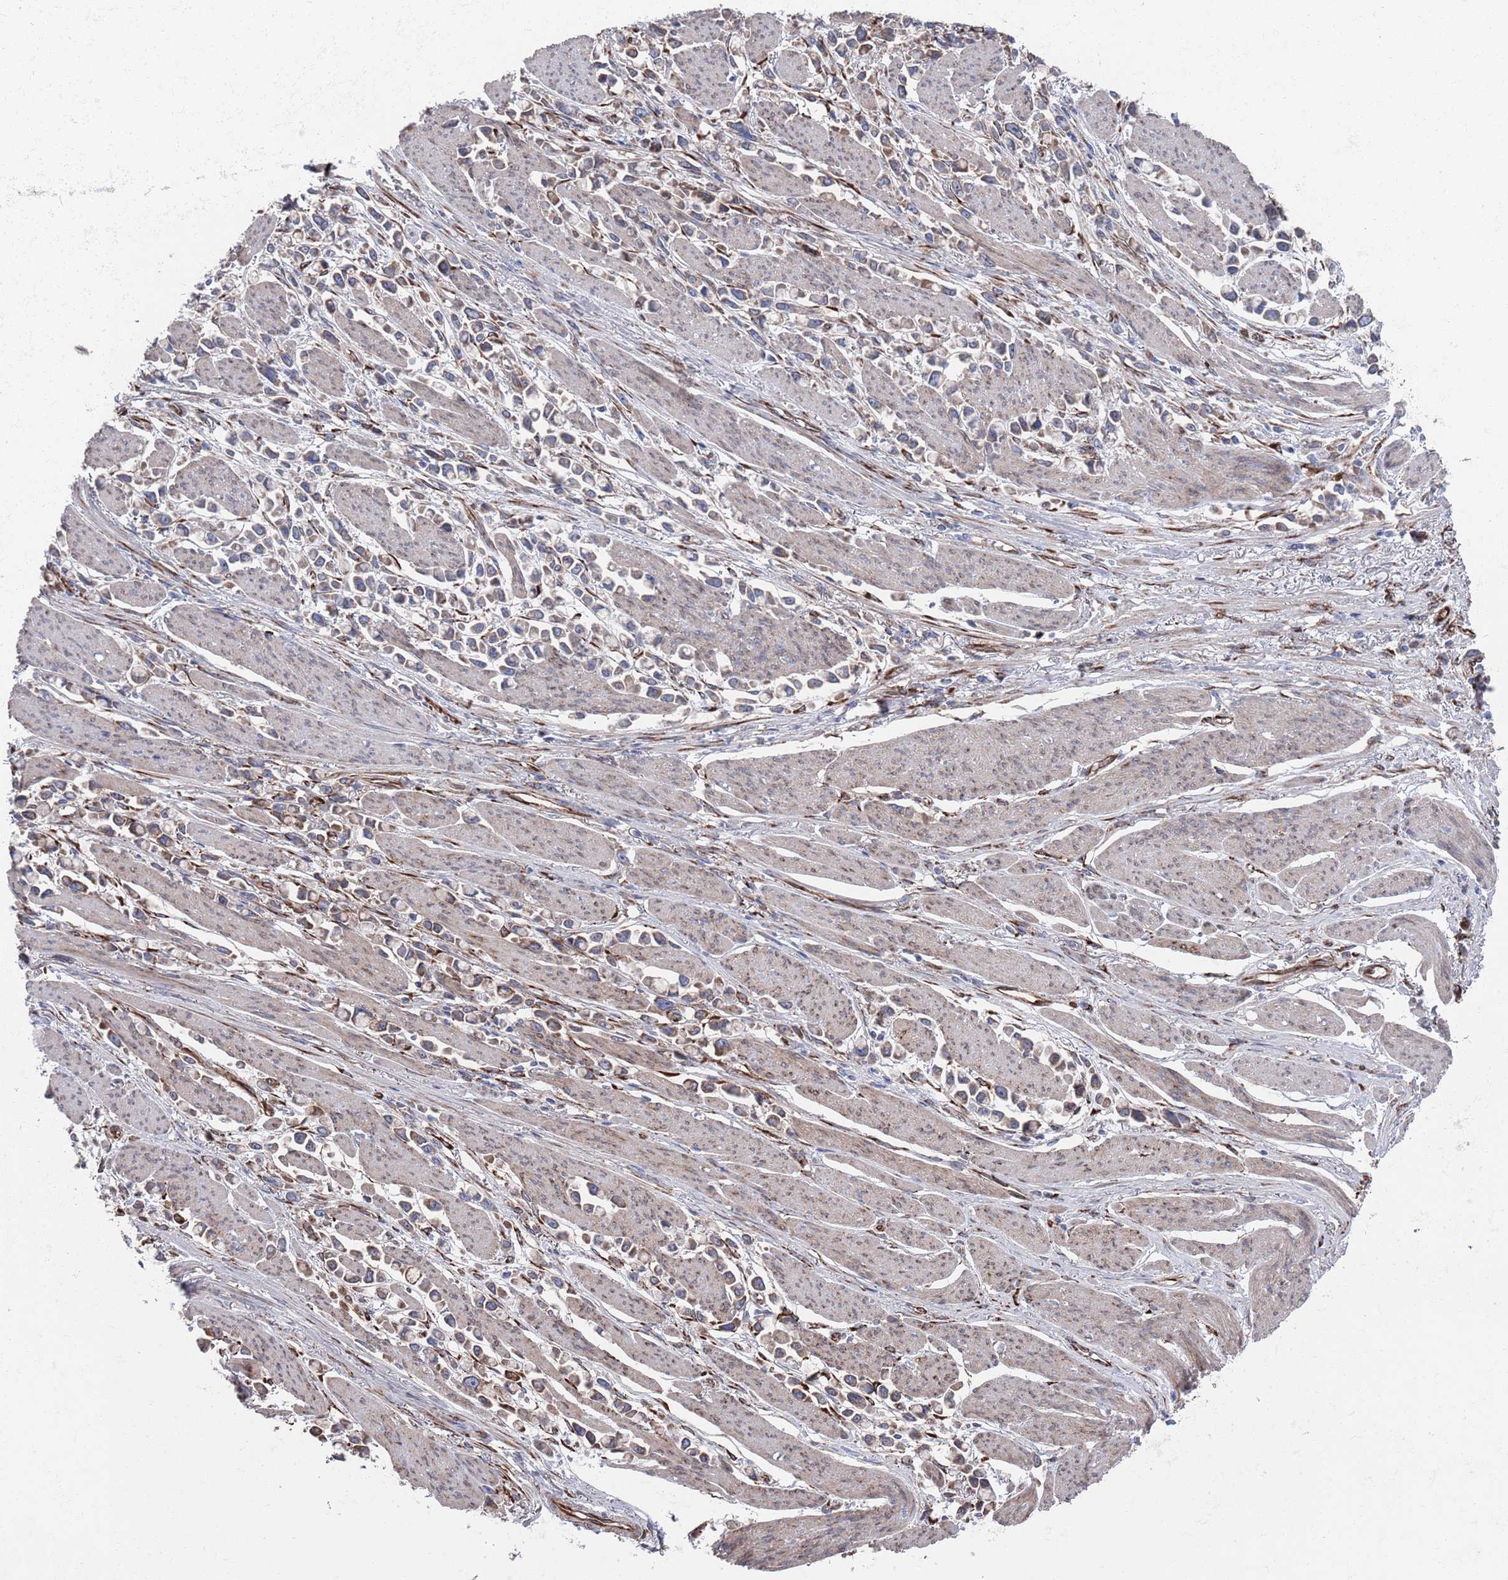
{"staining": {"intensity": "moderate", "quantity": "25%-75%", "location": "cytoplasmic/membranous"}, "tissue": "stomach cancer", "cell_type": "Tumor cells", "image_type": "cancer", "snomed": [{"axis": "morphology", "description": "Adenocarcinoma, NOS"}, {"axis": "topography", "description": "Stomach"}], "caption": "DAB immunohistochemical staining of stomach cancer (adenocarcinoma) shows moderate cytoplasmic/membranous protein positivity in about 25%-75% of tumor cells.", "gene": "CCDC106", "patient": {"sex": "female", "age": 81}}